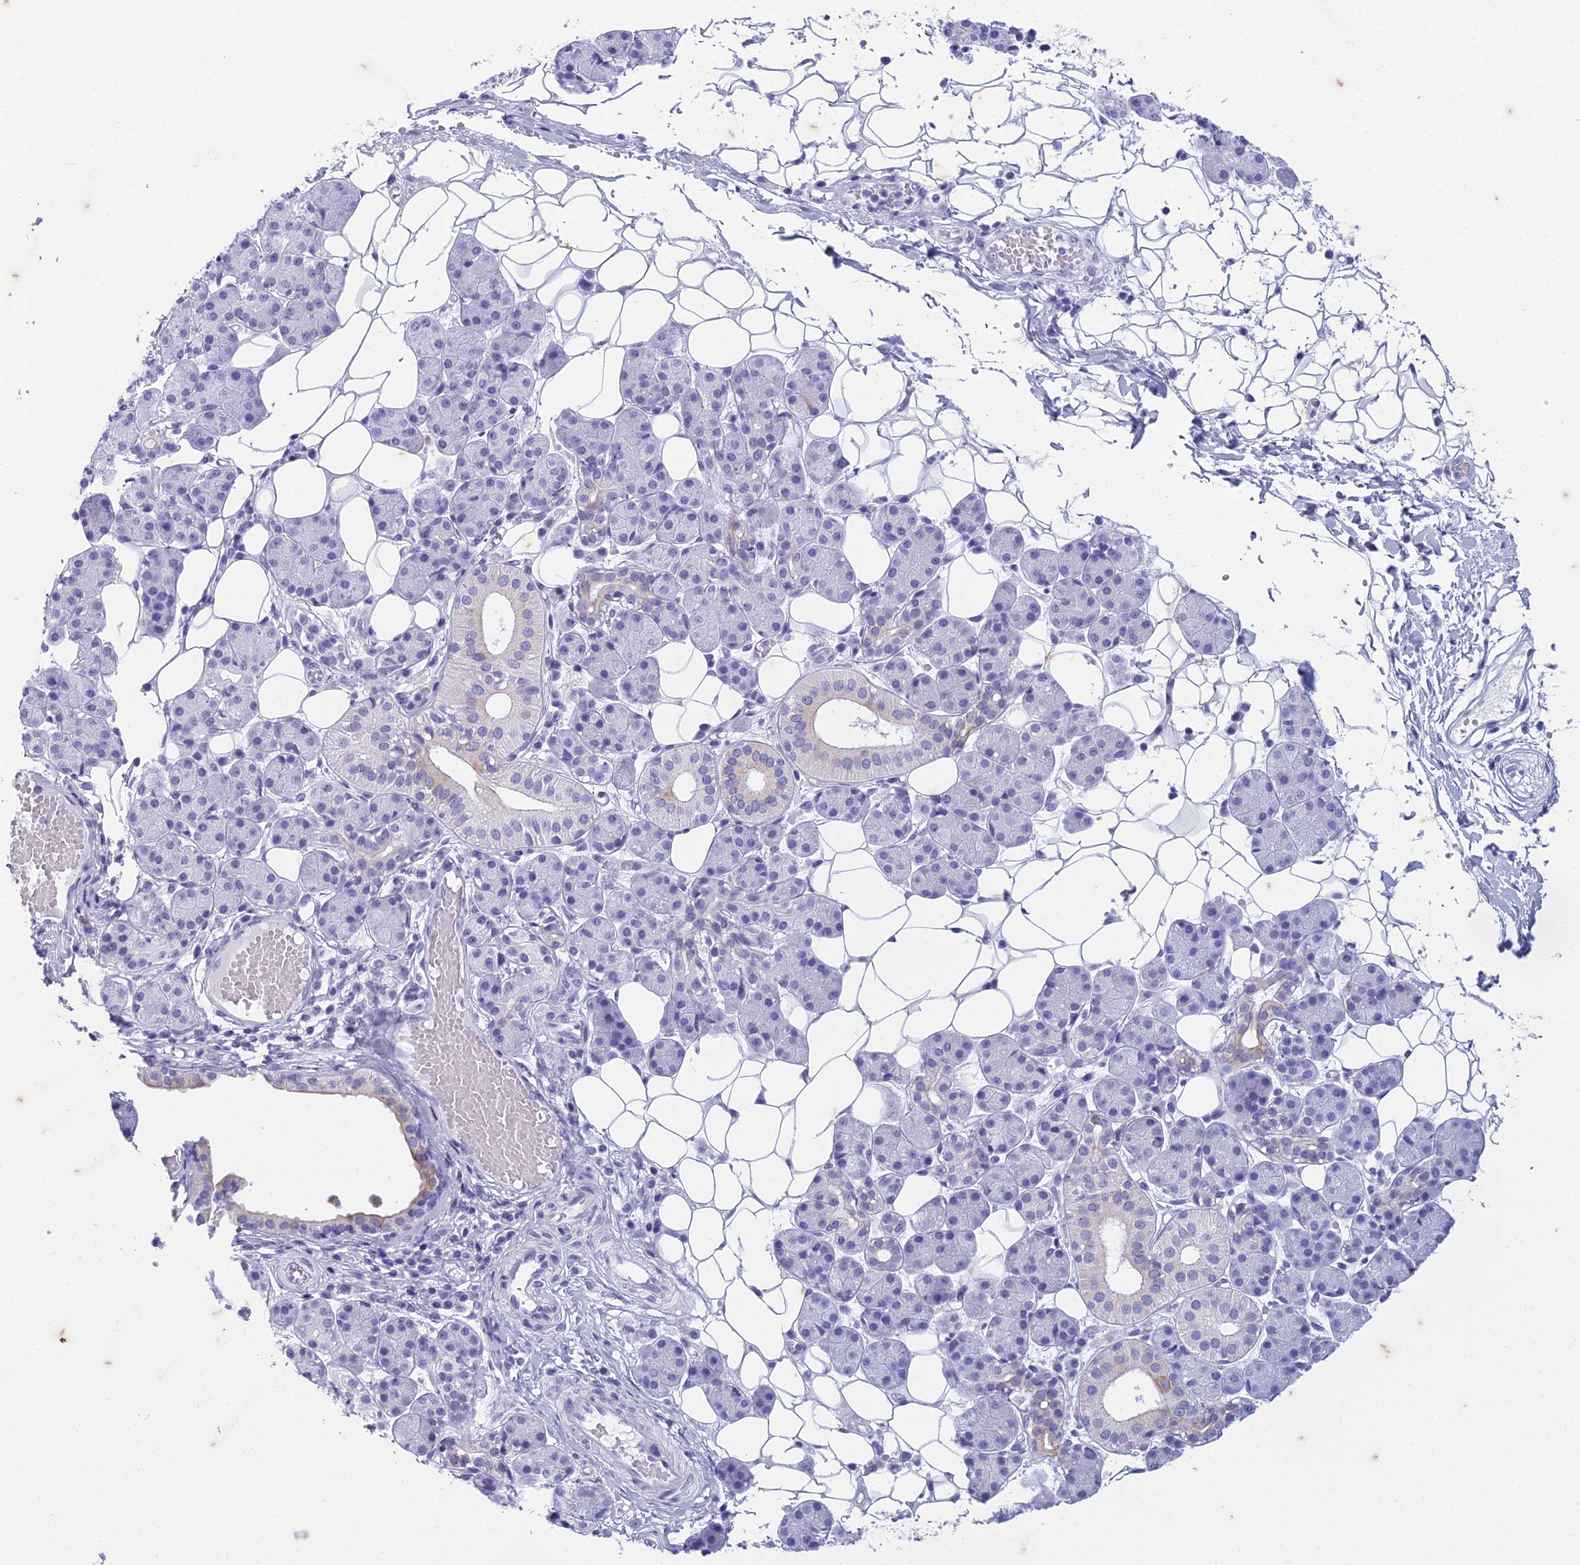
{"staining": {"intensity": "negative", "quantity": "none", "location": "none"}, "tissue": "salivary gland", "cell_type": "Glandular cells", "image_type": "normal", "snomed": [{"axis": "morphology", "description": "Normal tissue, NOS"}, {"axis": "topography", "description": "Salivary gland"}], "caption": "This is a micrograph of immunohistochemistry staining of unremarkable salivary gland, which shows no staining in glandular cells.", "gene": "HMGB4", "patient": {"sex": "female", "age": 33}}